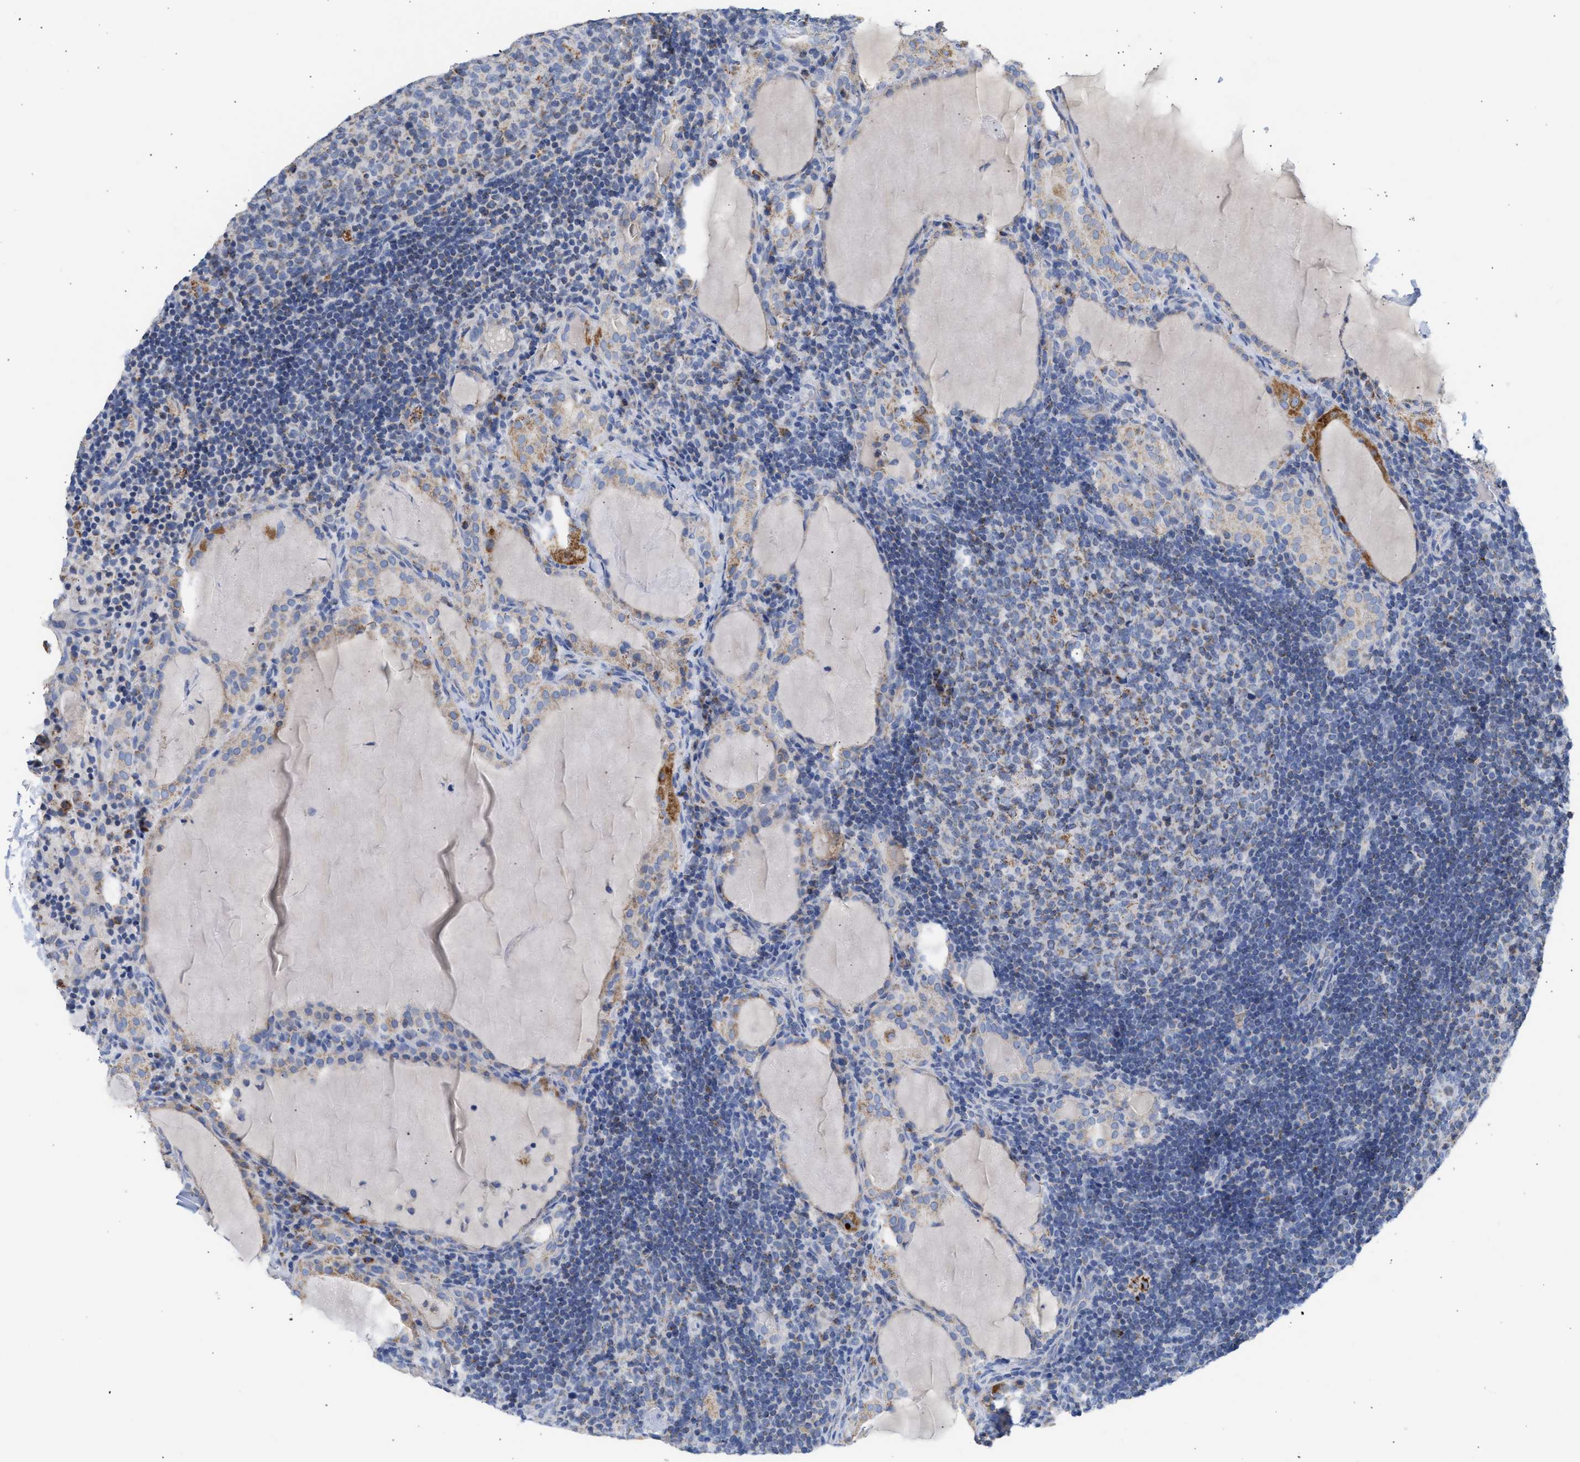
{"staining": {"intensity": "strong", "quantity": "25%-75%", "location": "cytoplasmic/membranous"}, "tissue": "thyroid cancer", "cell_type": "Tumor cells", "image_type": "cancer", "snomed": [{"axis": "morphology", "description": "Papillary adenocarcinoma, NOS"}, {"axis": "topography", "description": "Thyroid gland"}], "caption": "DAB (3,3'-diaminobenzidine) immunohistochemical staining of human thyroid cancer (papillary adenocarcinoma) shows strong cytoplasmic/membranous protein staining in about 25%-75% of tumor cells.", "gene": "ACOT13", "patient": {"sex": "female", "age": 42}}